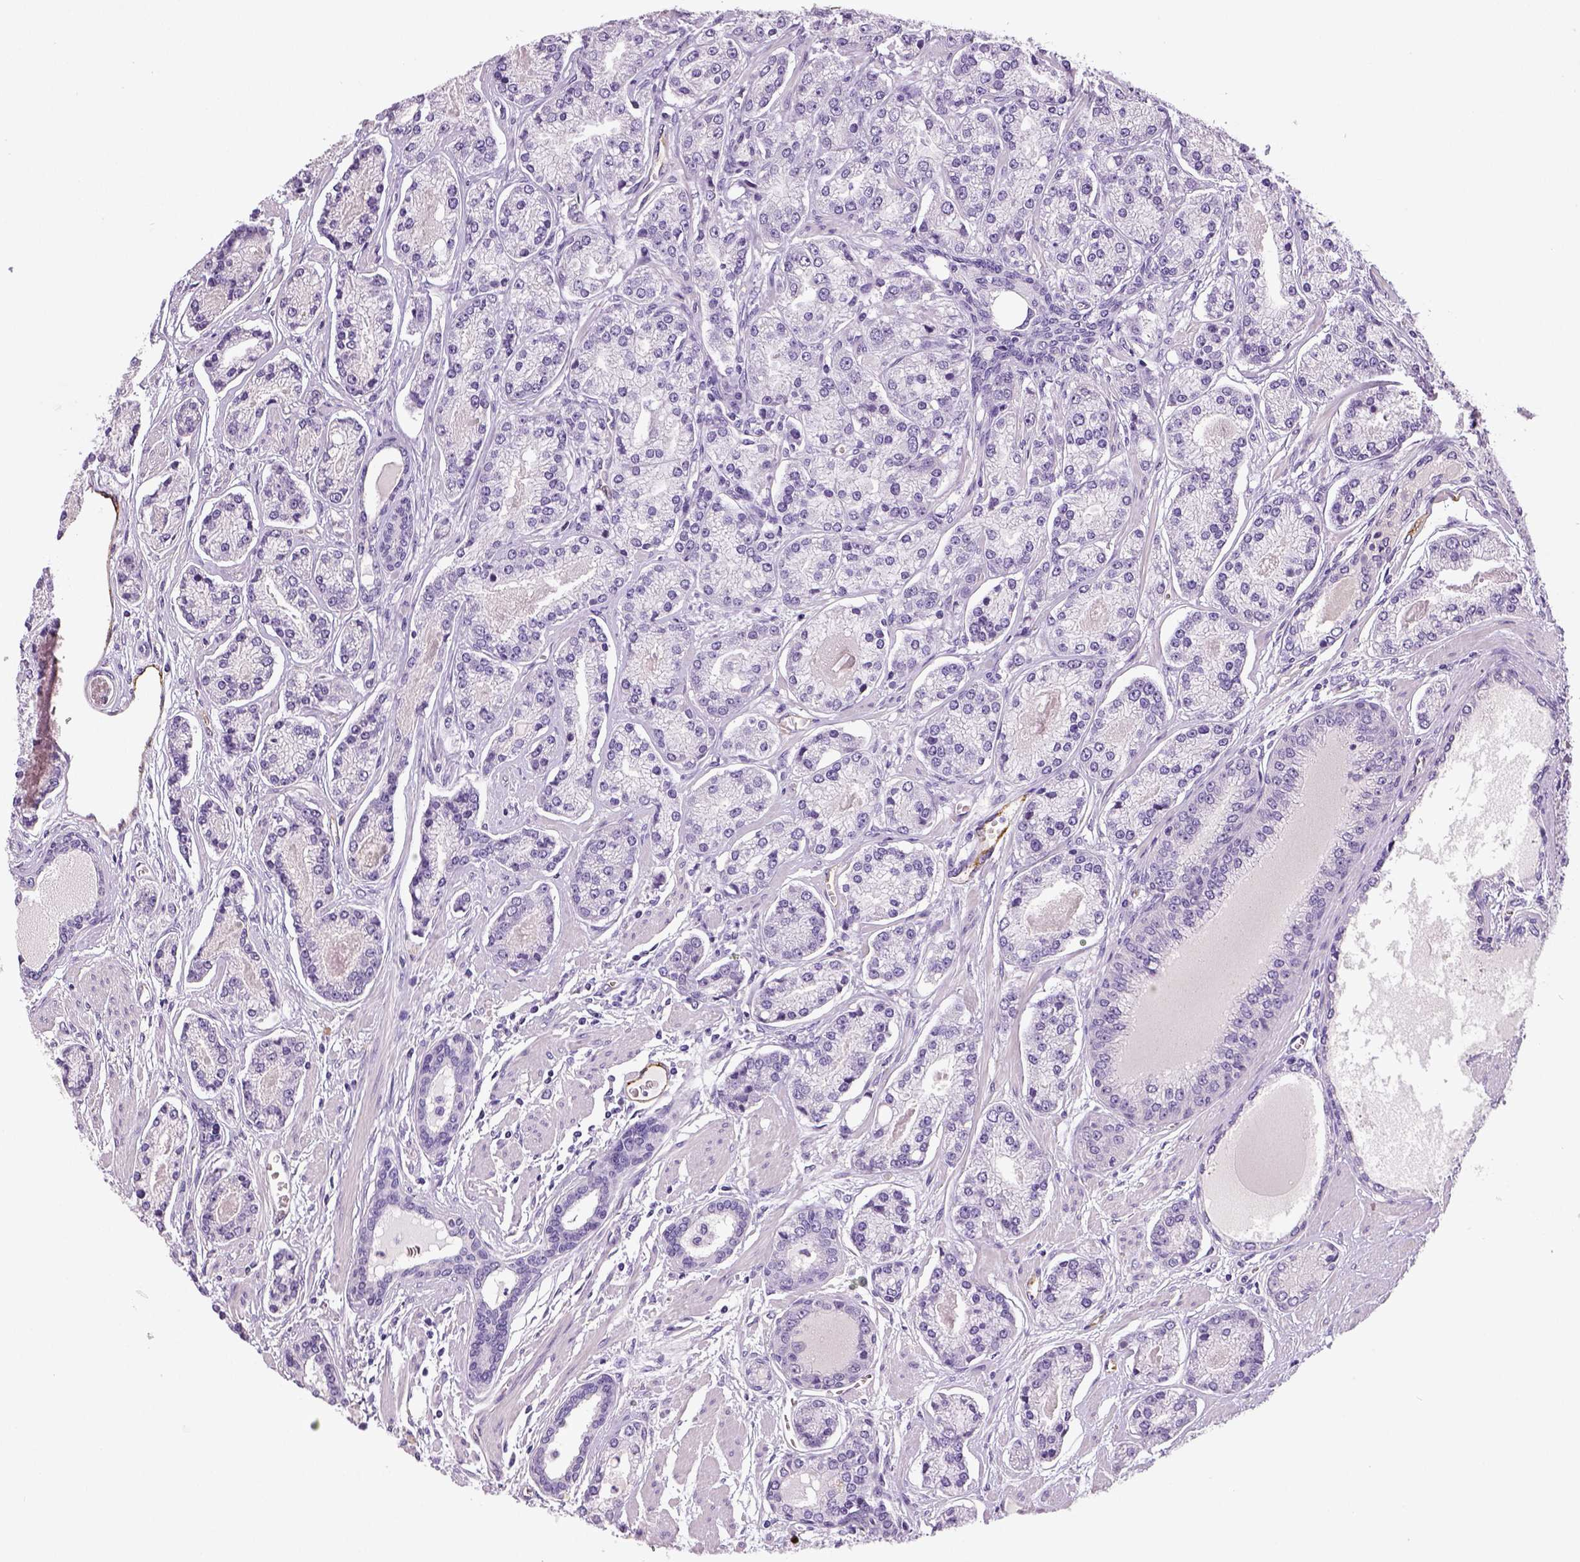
{"staining": {"intensity": "negative", "quantity": "none", "location": "none"}, "tissue": "prostate cancer", "cell_type": "Tumor cells", "image_type": "cancer", "snomed": [{"axis": "morphology", "description": "Adenocarcinoma, NOS"}, {"axis": "topography", "description": "Prostate"}], "caption": "The micrograph reveals no significant staining in tumor cells of prostate adenocarcinoma.", "gene": "TSPAN7", "patient": {"sex": "male", "age": 64}}